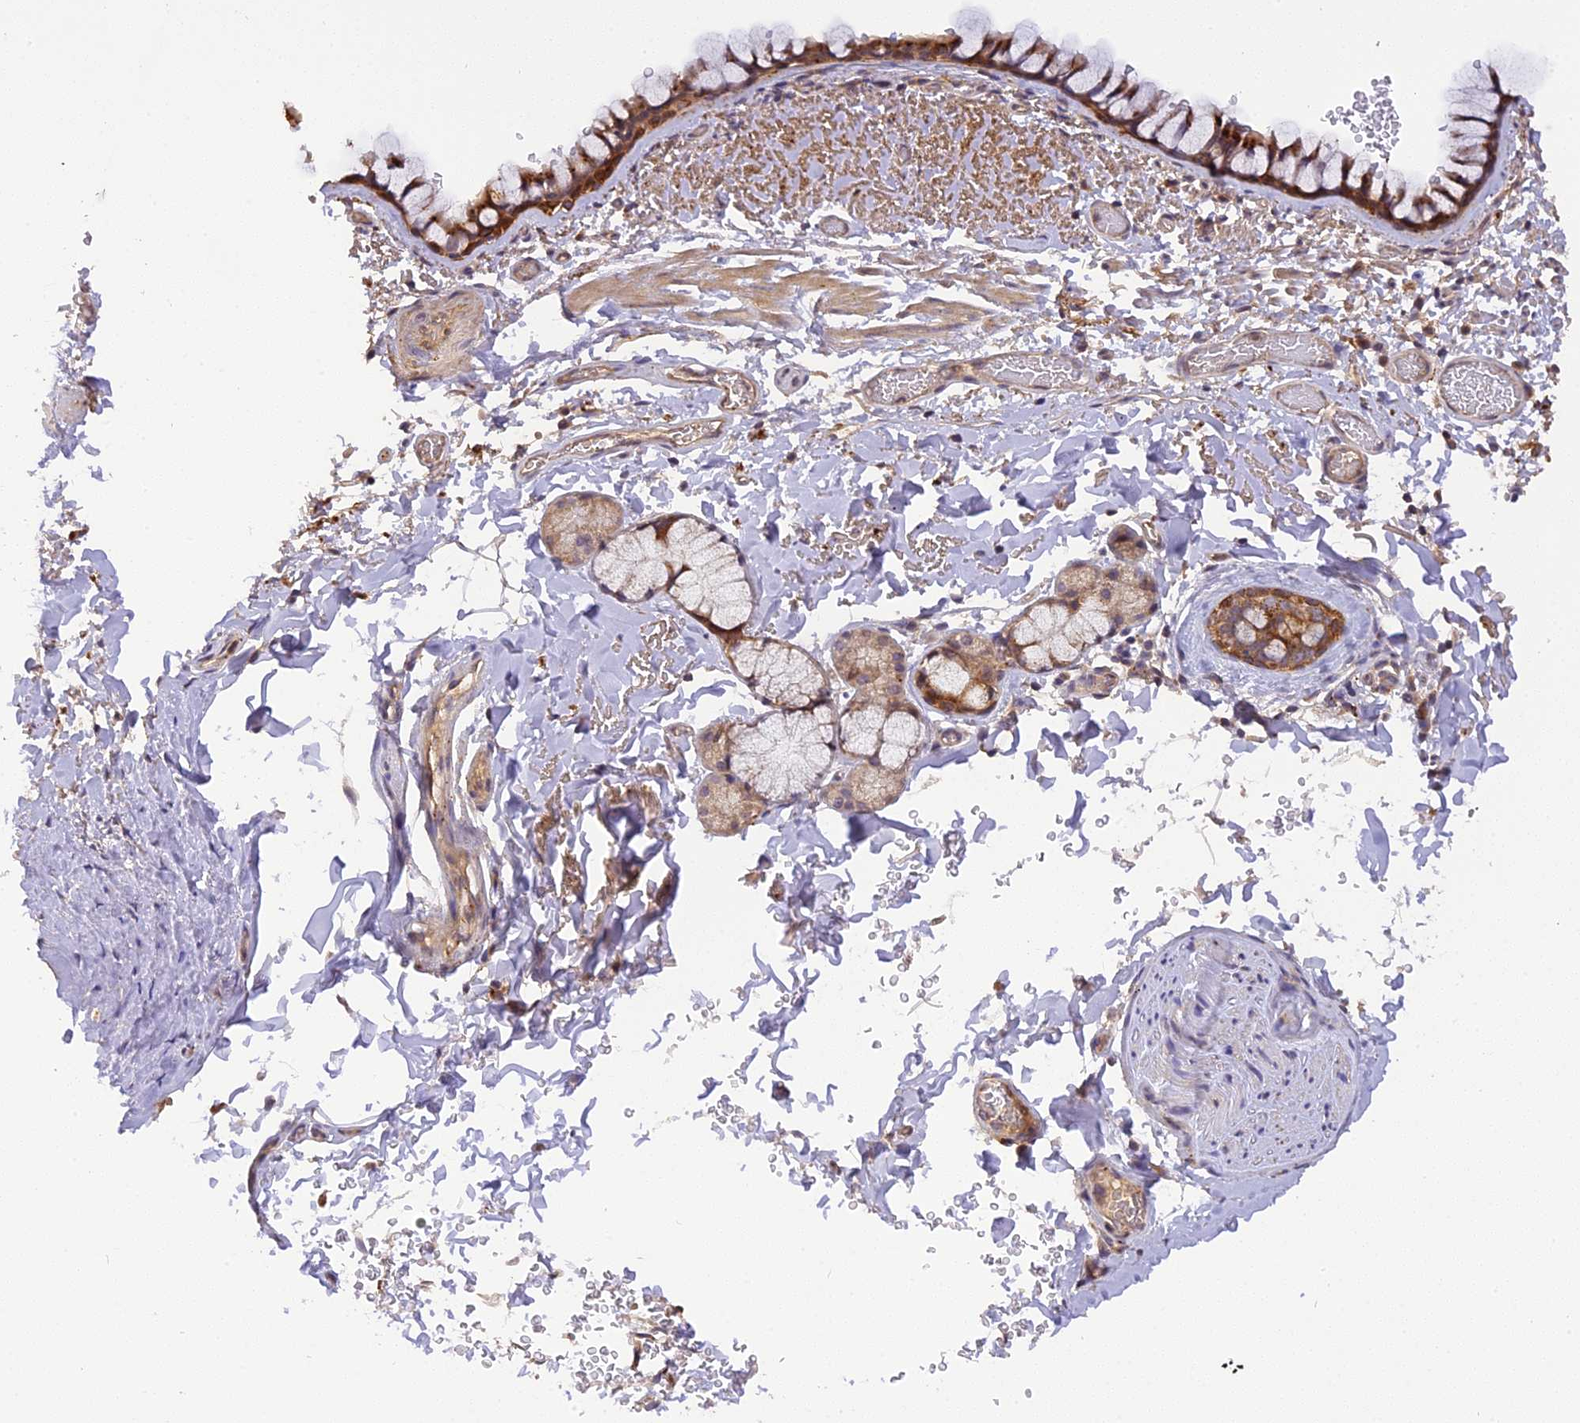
{"staining": {"intensity": "moderate", "quantity": ">75%", "location": "cytoplasmic/membranous"}, "tissue": "bronchus", "cell_type": "Respiratory epithelial cells", "image_type": "normal", "snomed": [{"axis": "morphology", "description": "Normal tissue, NOS"}, {"axis": "topography", "description": "Bronchus"}], "caption": "DAB immunohistochemical staining of benign bronchus shows moderate cytoplasmic/membranous protein positivity in about >75% of respiratory epithelial cells. Ihc stains the protein in brown and the nuclei are stained blue.", "gene": "FNIP2", "patient": {"sex": "male", "age": 65}}